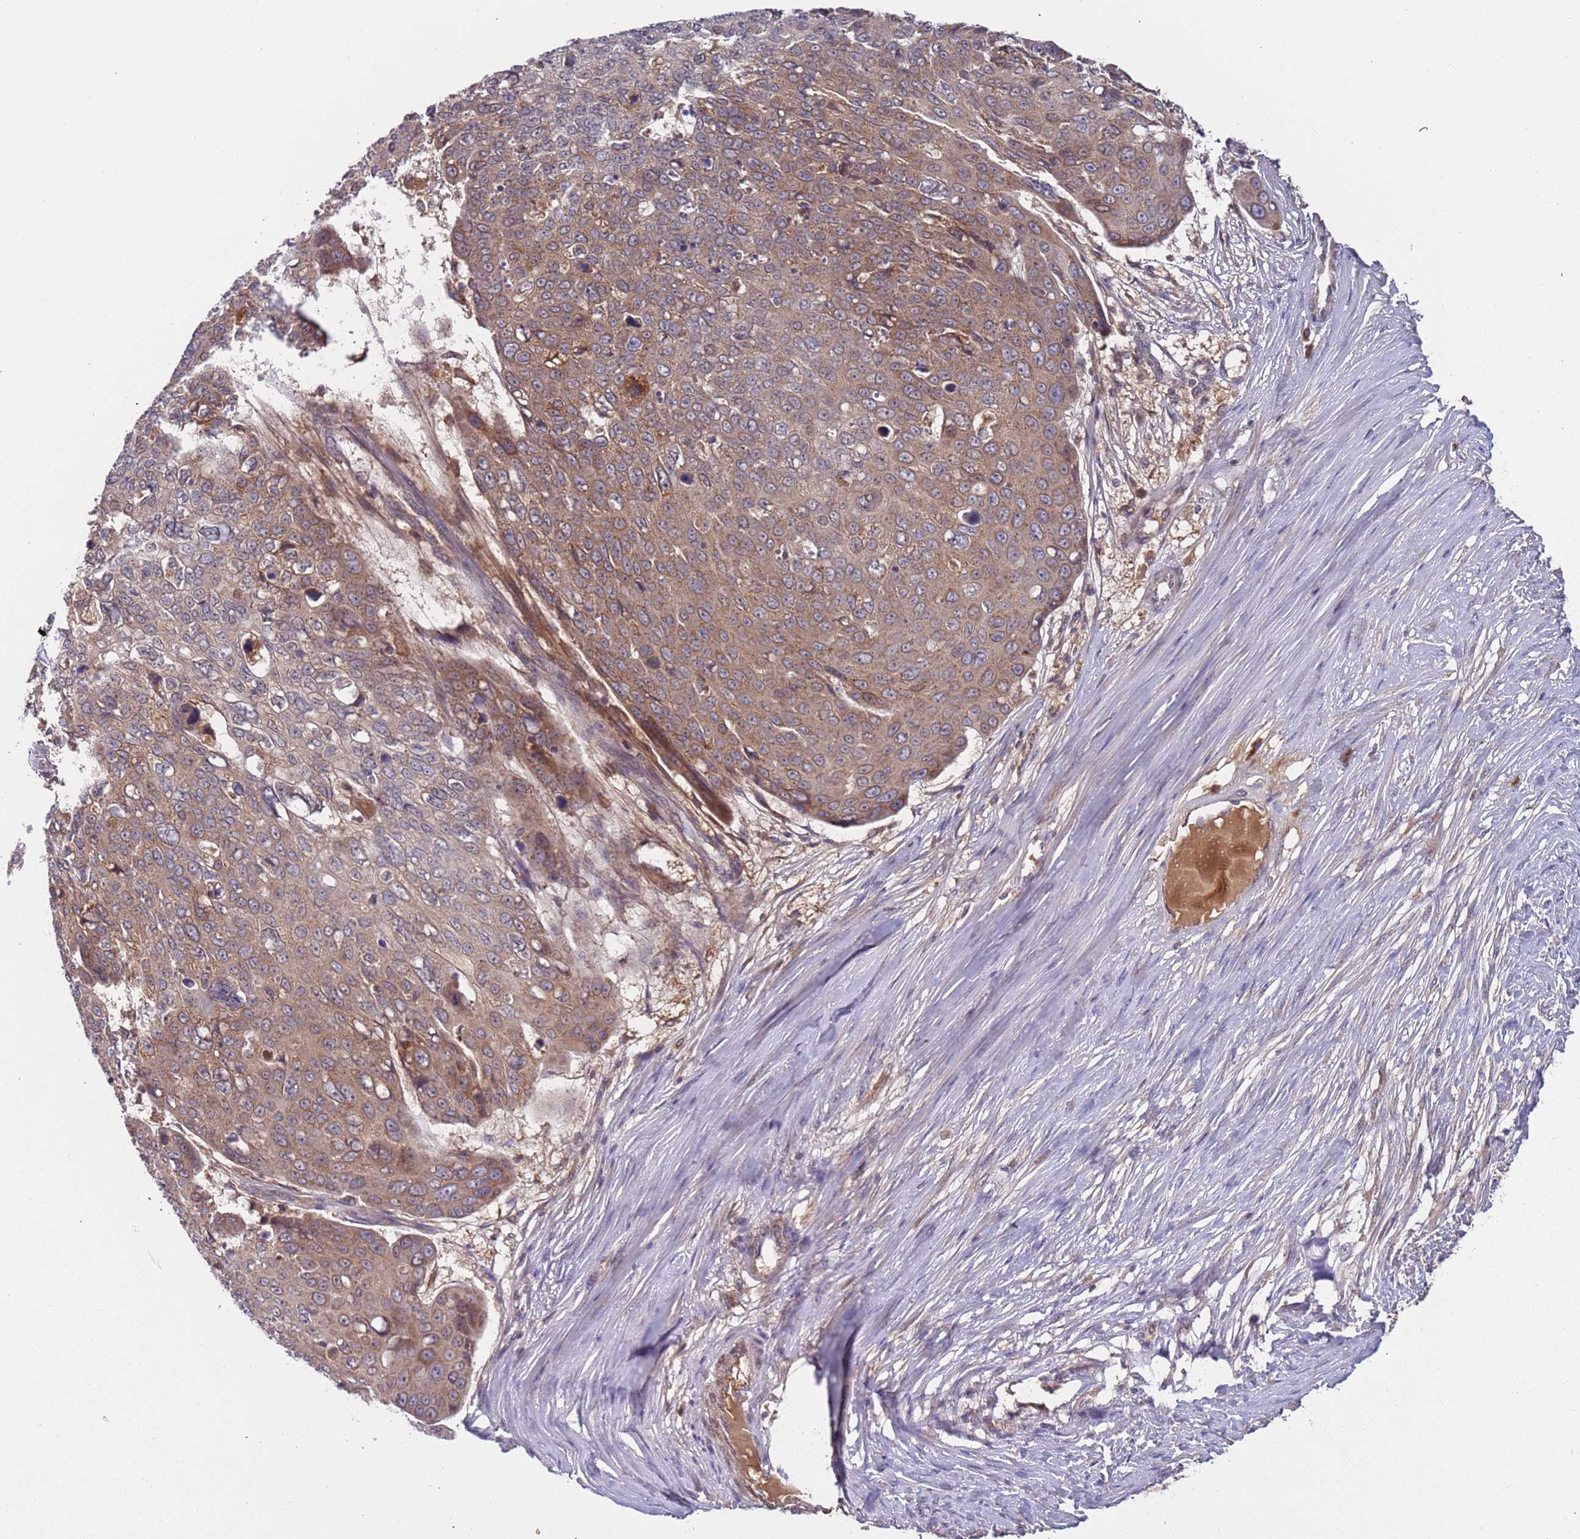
{"staining": {"intensity": "moderate", "quantity": "25%-75%", "location": "cytoplasmic/membranous"}, "tissue": "skin cancer", "cell_type": "Tumor cells", "image_type": "cancer", "snomed": [{"axis": "morphology", "description": "Squamous cell carcinoma, NOS"}, {"axis": "topography", "description": "Skin"}], "caption": "Skin squamous cell carcinoma tissue displays moderate cytoplasmic/membranous expression in approximately 25%-75% of tumor cells, visualized by immunohistochemistry. The staining is performed using DAB brown chromogen to label protein expression. The nuclei are counter-stained blue using hematoxylin.", "gene": "OR5A2", "patient": {"sex": "male", "age": 71}}